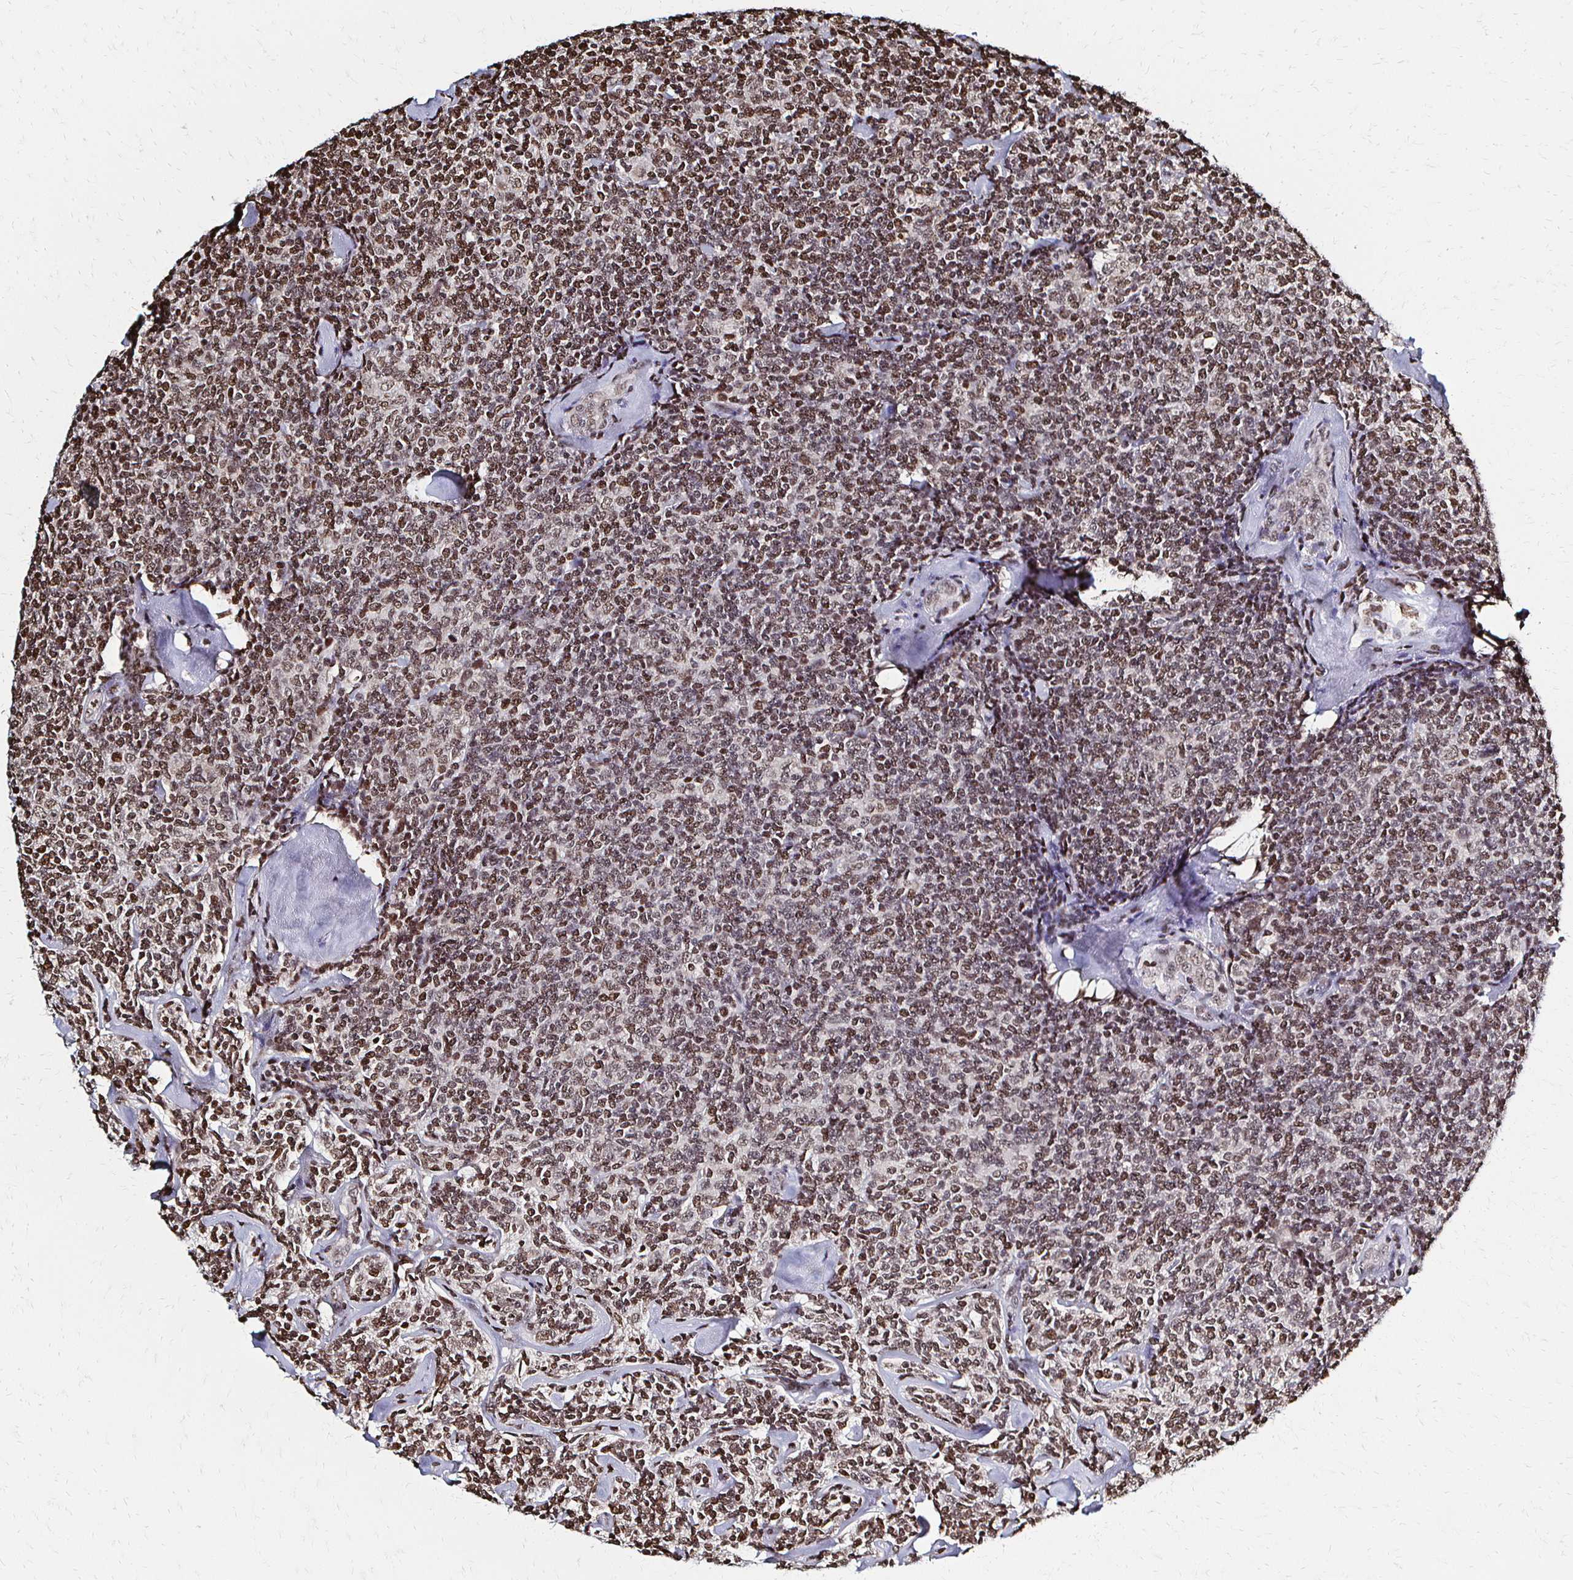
{"staining": {"intensity": "moderate", "quantity": ">75%", "location": "nuclear"}, "tissue": "lymphoma", "cell_type": "Tumor cells", "image_type": "cancer", "snomed": [{"axis": "morphology", "description": "Malignant lymphoma, non-Hodgkin's type, Low grade"}, {"axis": "topography", "description": "Lymph node"}], "caption": "There is medium levels of moderate nuclear expression in tumor cells of lymphoma, as demonstrated by immunohistochemical staining (brown color).", "gene": "HOXA9", "patient": {"sex": "female", "age": 56}}